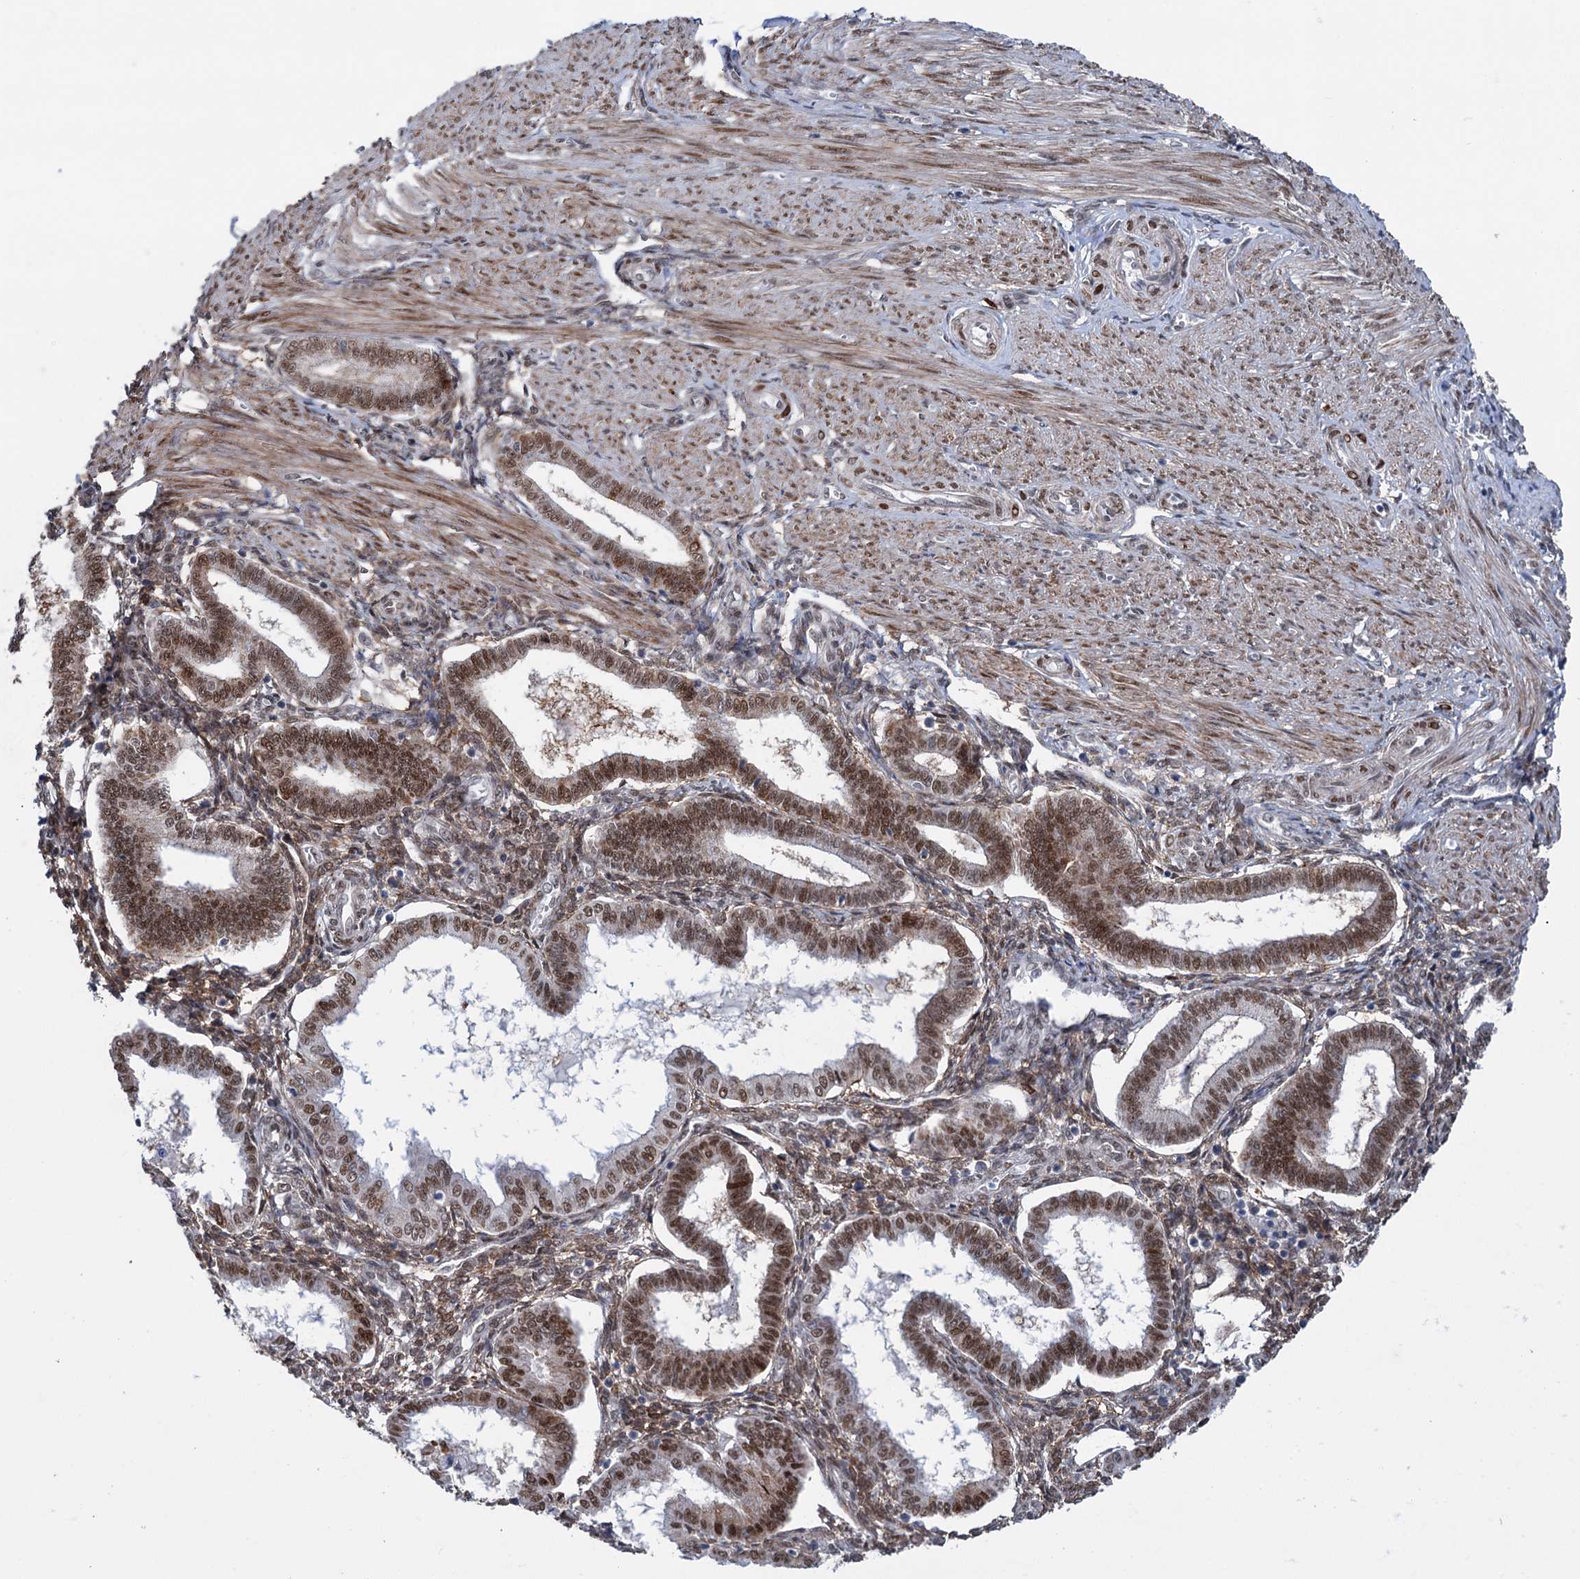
{"staining": {"intensity": "moderate", "quantity": "25%-75%", "location": "cytoplasmic/membranous,nuclear"}, "tissue": "endometrium", "cell_type": "Cells in endometrial stroma", "image_type": "normal", "snomed": [{"axis": "morphology", "description": "Normal tissue, NOS"}, {"axis": "topography", "description": "Endometrium"}], "caption": "A brown stain shows moderate cytoplasmic/membranous,nuclear staining of a protein in cells in endometrial stroma of normal endometrium. The staining was performed using DAB (3,3'-diaminobenzidine), with brown indicating positive protein expression. Nuclei are stained blue with hematoxylin.", "gene": "FAM53A", "patient": {"sex": "female", "age": 25}}